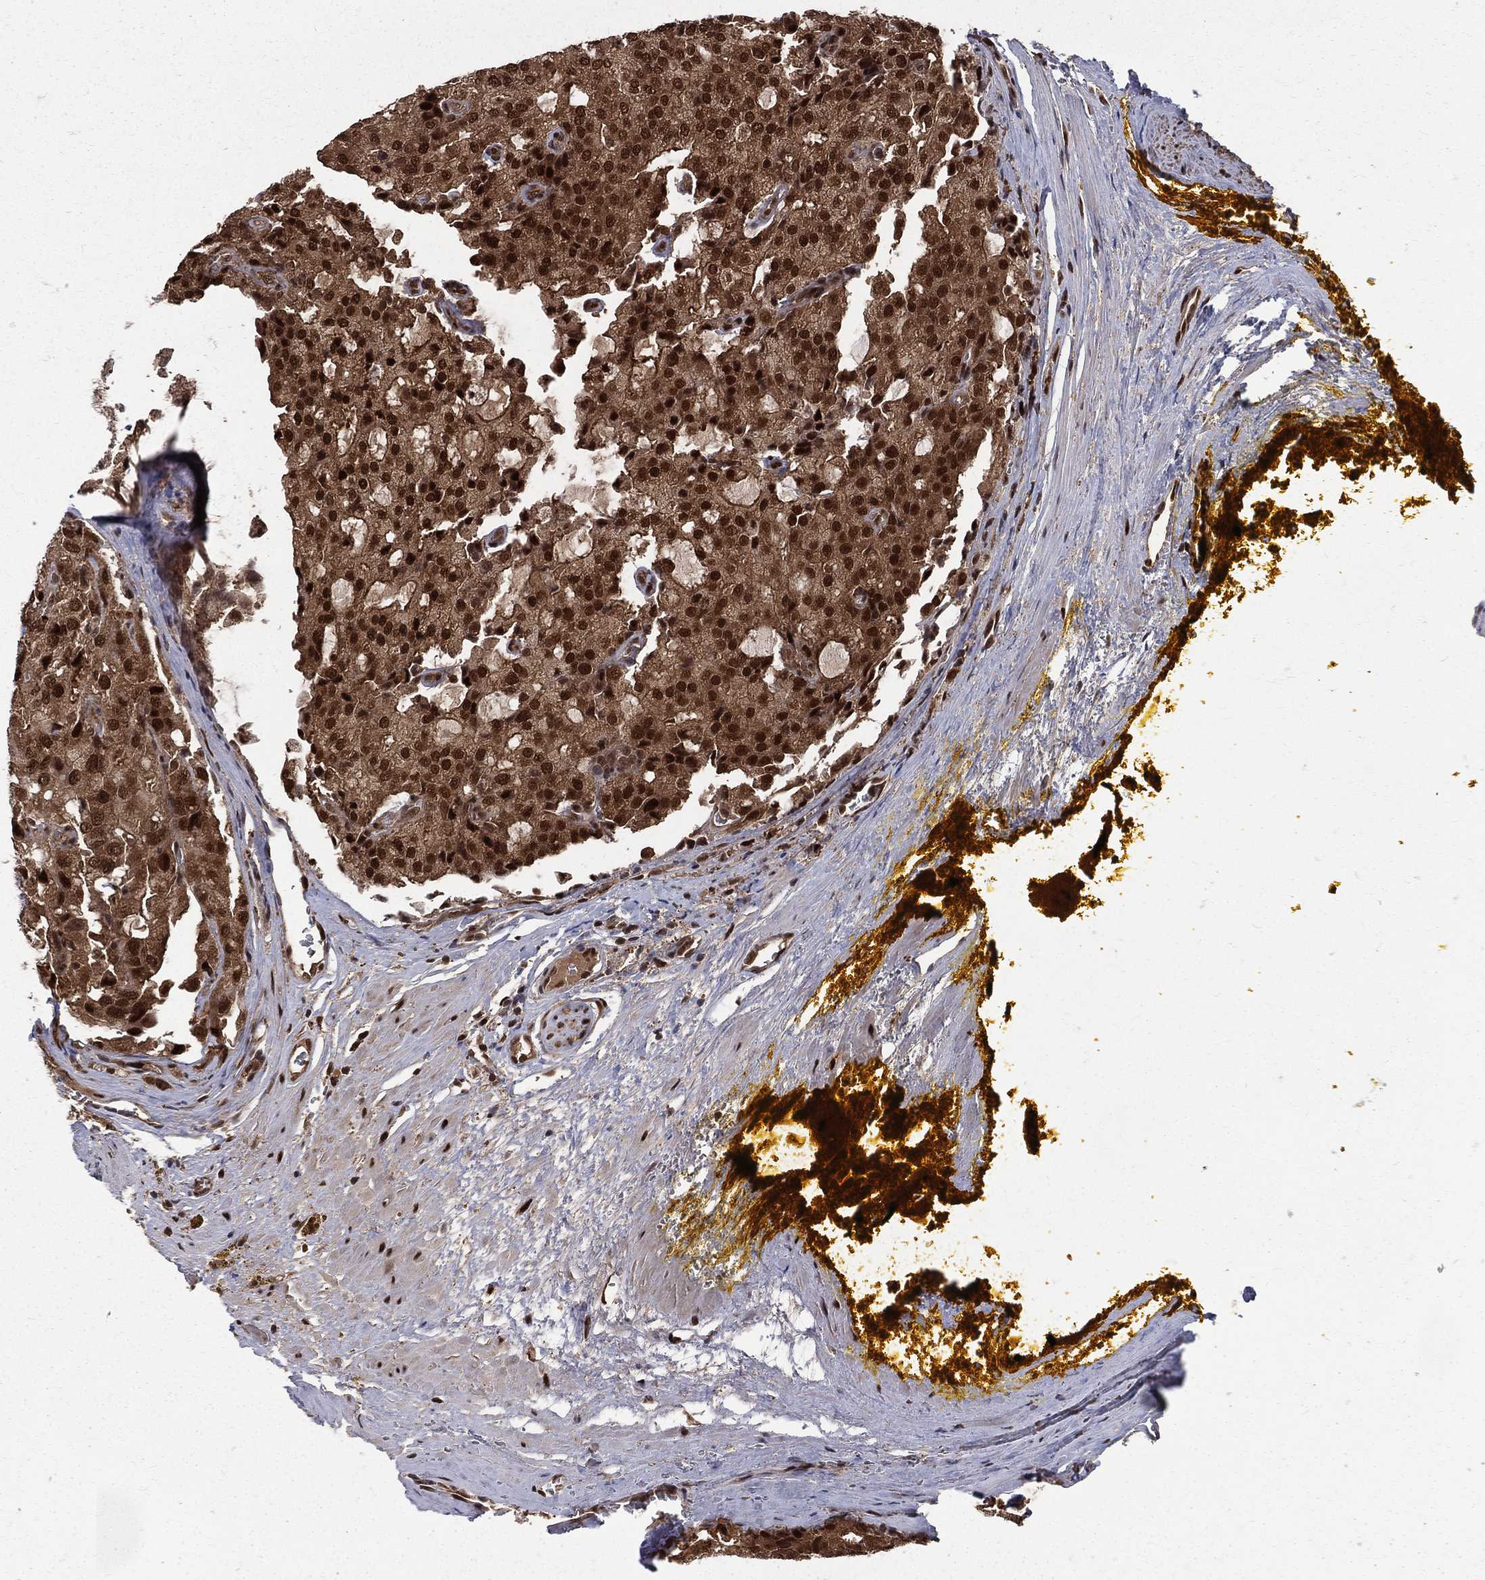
{"staining": {"intensity": "strong", "quantity": ">75%", "location": "nuclear"}, "tissue": "prostate cancer", "cell_type": "Tumor cells", "image_type": "cancer", "snomed": [{"axis": "morphology", "description": "Adenocarcinoma, NOS"}, {"axis": "topography", "description": "Prostate and seminal vesicle, NOS"}, {"axis": "topography", "description": "Prostate"}], "caption": "The immunohistochemical stain highlights strong nuclear expression in tumor cells of prostate cancer (adenocarcinoma) tissue. The staining was performed using DAB, with brown indicating positive protein expression. Nuclei are stained blue with hematoxylin.", "gene": "COPS4", "patient": {"sex": "male", "age": 67}}